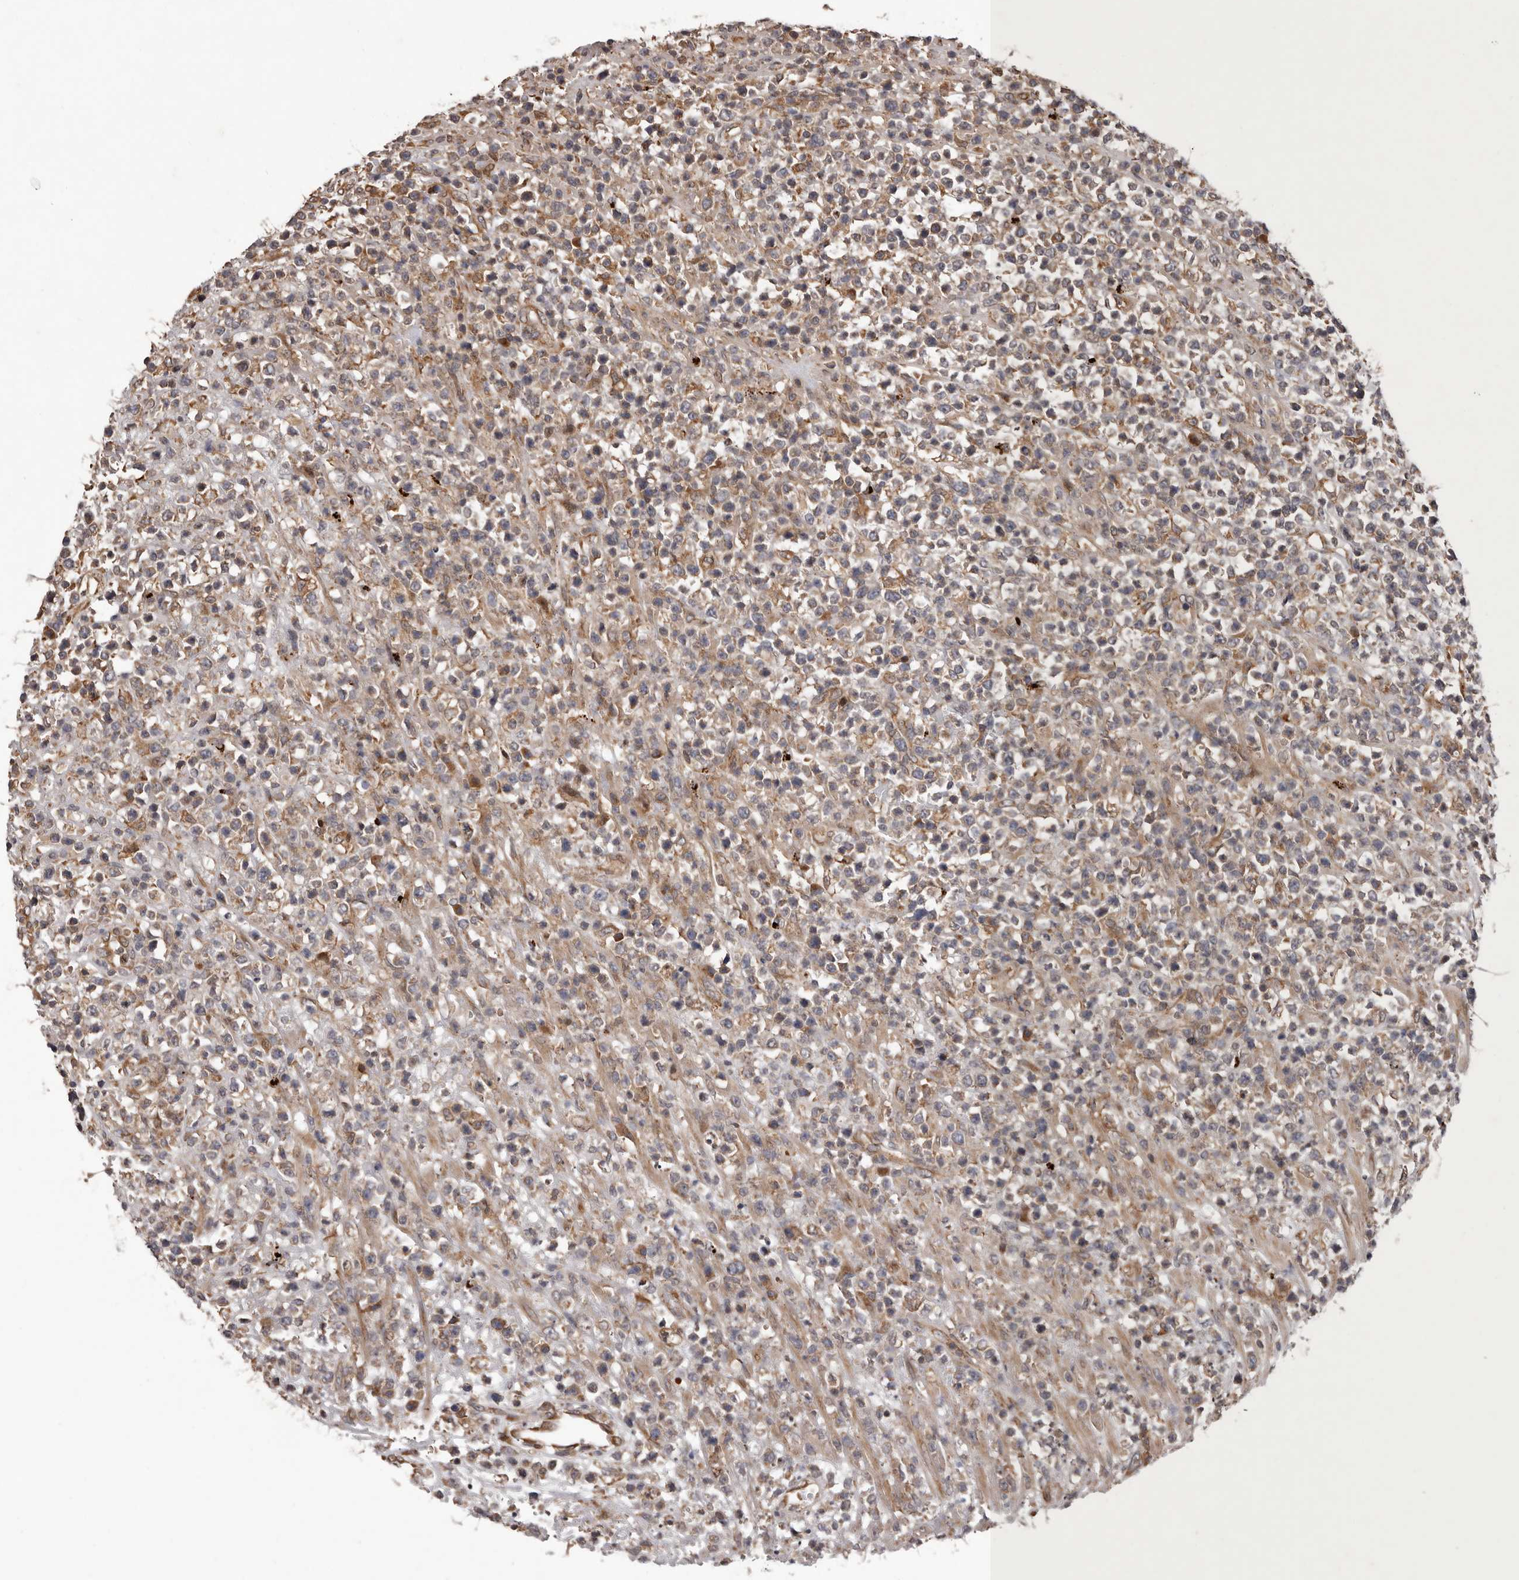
{"staining": {"intensity": "moderate", "quantity": "25%-75%", "location": "cytoplasmic/membranous"}, "tissue": "lymphoma", "cell_type": "Tumor cells", "image_type": "cancer", "snomed": [{"axis": "morphology", "description": "Malignant lymphoma, non-Hodgkin's type, High grade"}, {"axis": "topography", "description": "Colon"}], "caption": "Tumor cells demonstrate moderate cytoplasmic/membranous positivity in approximately 25%-75% of cells in high-grade malignant lymphoma, non-Hodgkin's type.", "gene": "GADD45B", "patient": {"sex": "female", "age": 53}}